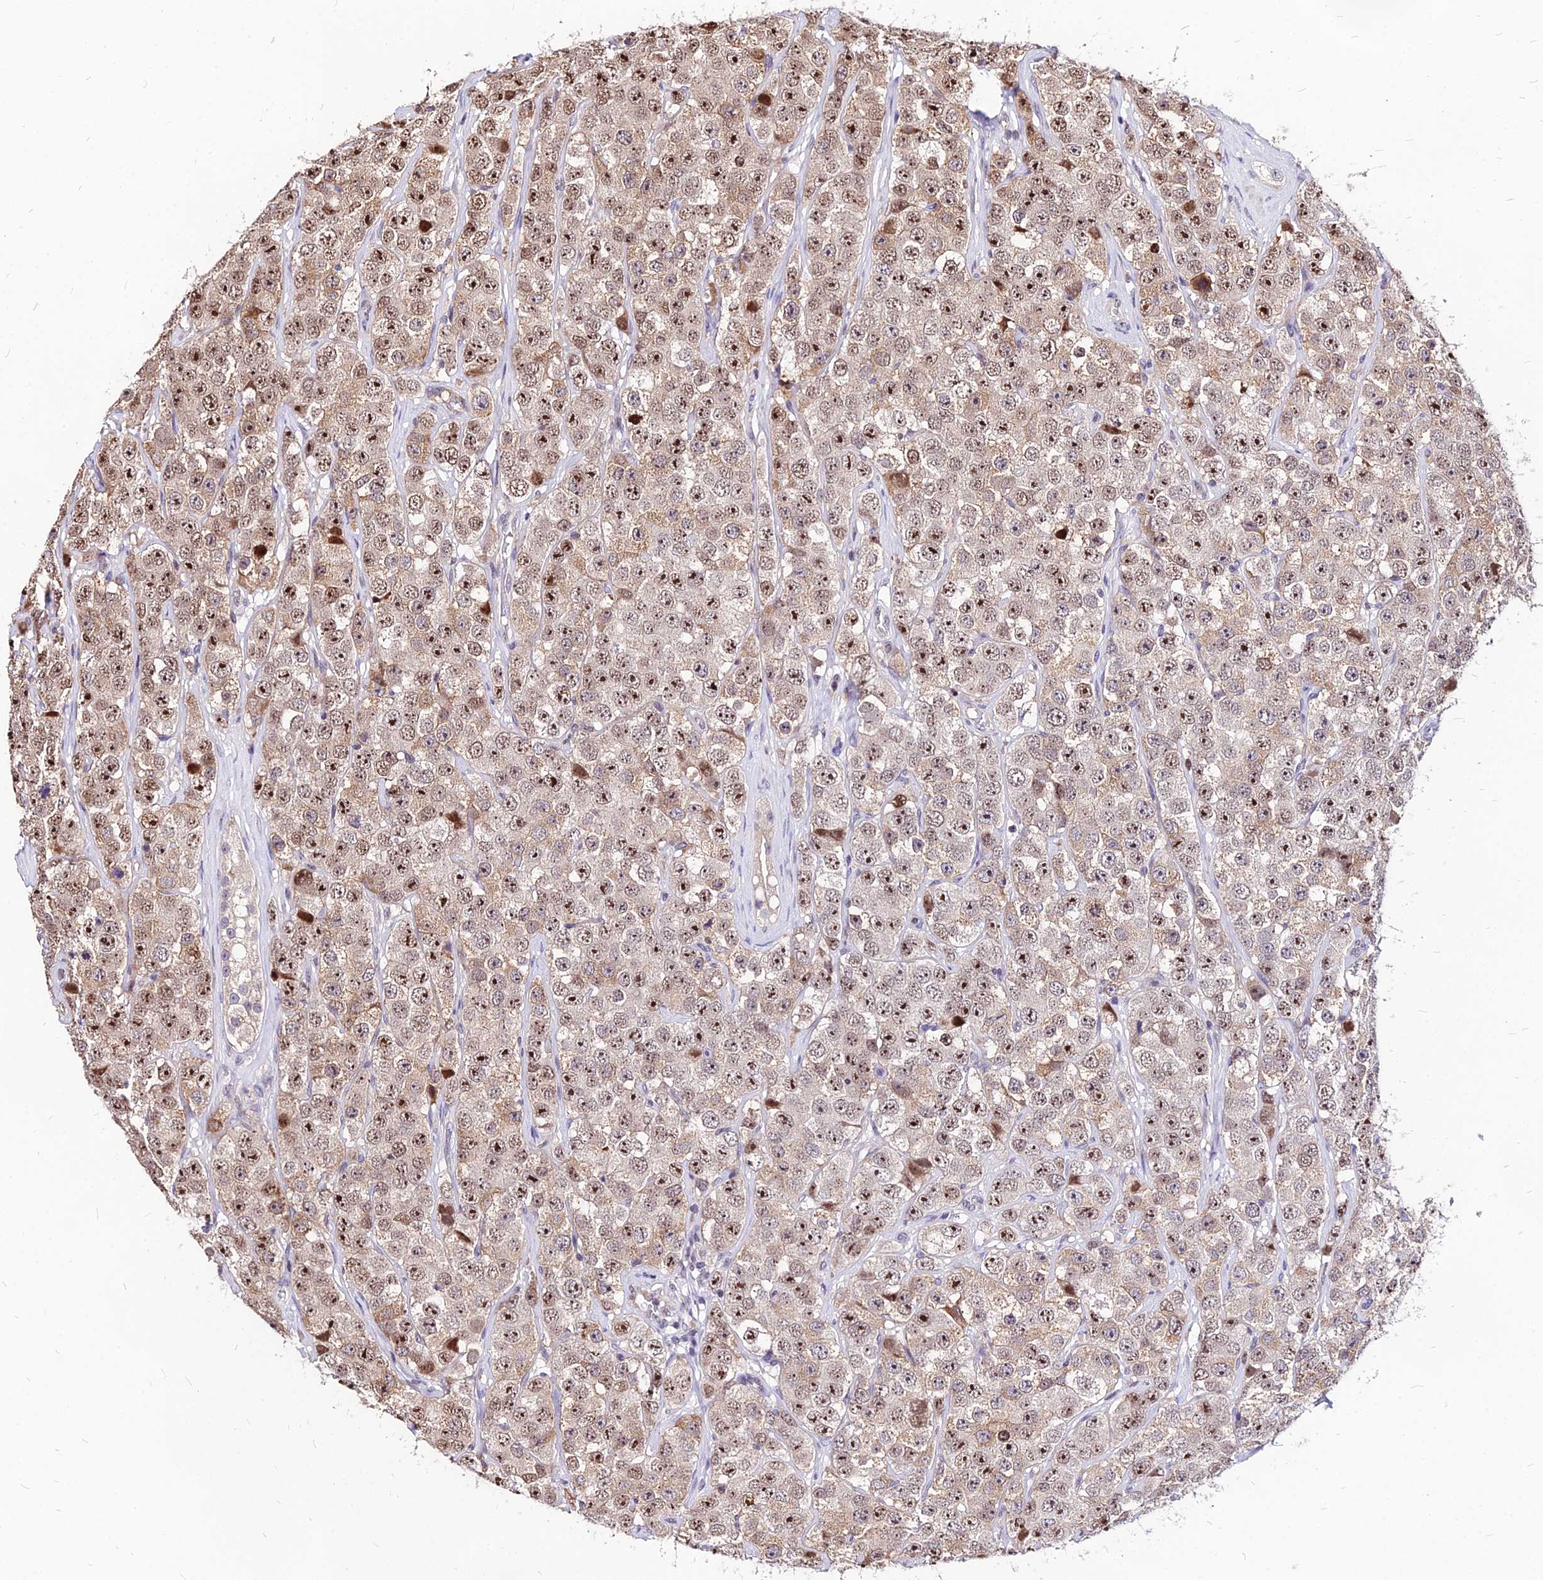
{"staining": {"intensity": "strong", "quantity": "25%-75%", "location": "nuclear"}, "tissue": "testis cancer", "cell_type": "Tumor cells", "image_type": "cancer", "snomed": [{"axis": "morphology", "description": "Seminoma, NOS"}, {"axis": "topography", "description": "Testis"}], "caption": "Tumor cells display high levels of strong nuclear expression in approximately 25%-75% of cells in testis cancer (seminoma).", "gene": "DDX55", "patient": {"sex": "male", "age": 28}}